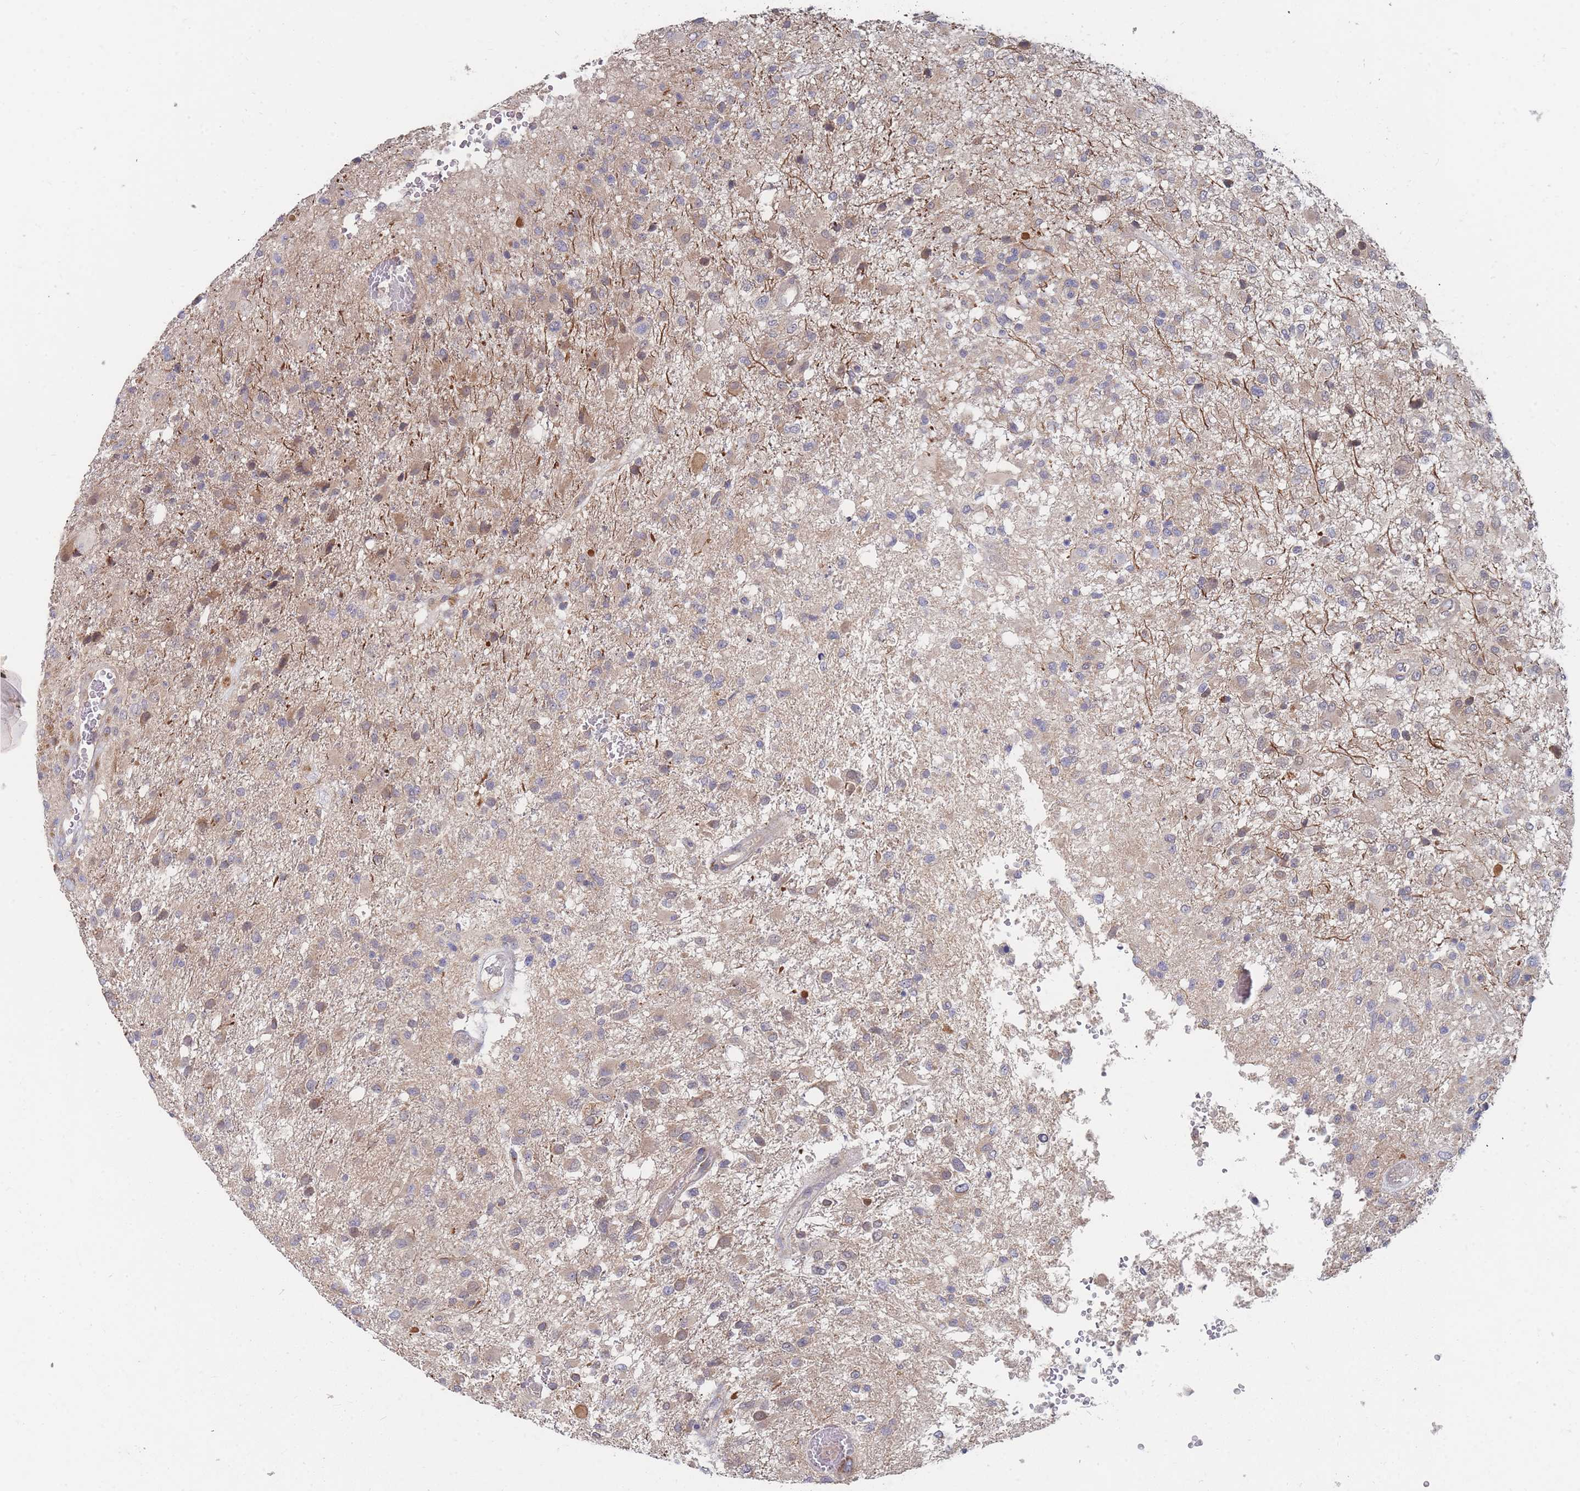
{"staining": {"intensity": "moderate", "quantity": "<25%", "location": "cytoplasmic/membranous"}, "tissue": "glioma", "cell_type": "Tumor cells", "image_type": "cancer", "snomed": [{"axis": "morphology", "description": "Glioma, malignant, High grade"}, {"axis": "topography", "description": "Brain"}], "caption": "Protein analysis of glioma tissue exhibits moderate cytoplasmic/membranous expression in about <25% of tumor cells.", "gene": "SLC35F5", "patient": {"sex": "female", "age": 74}}